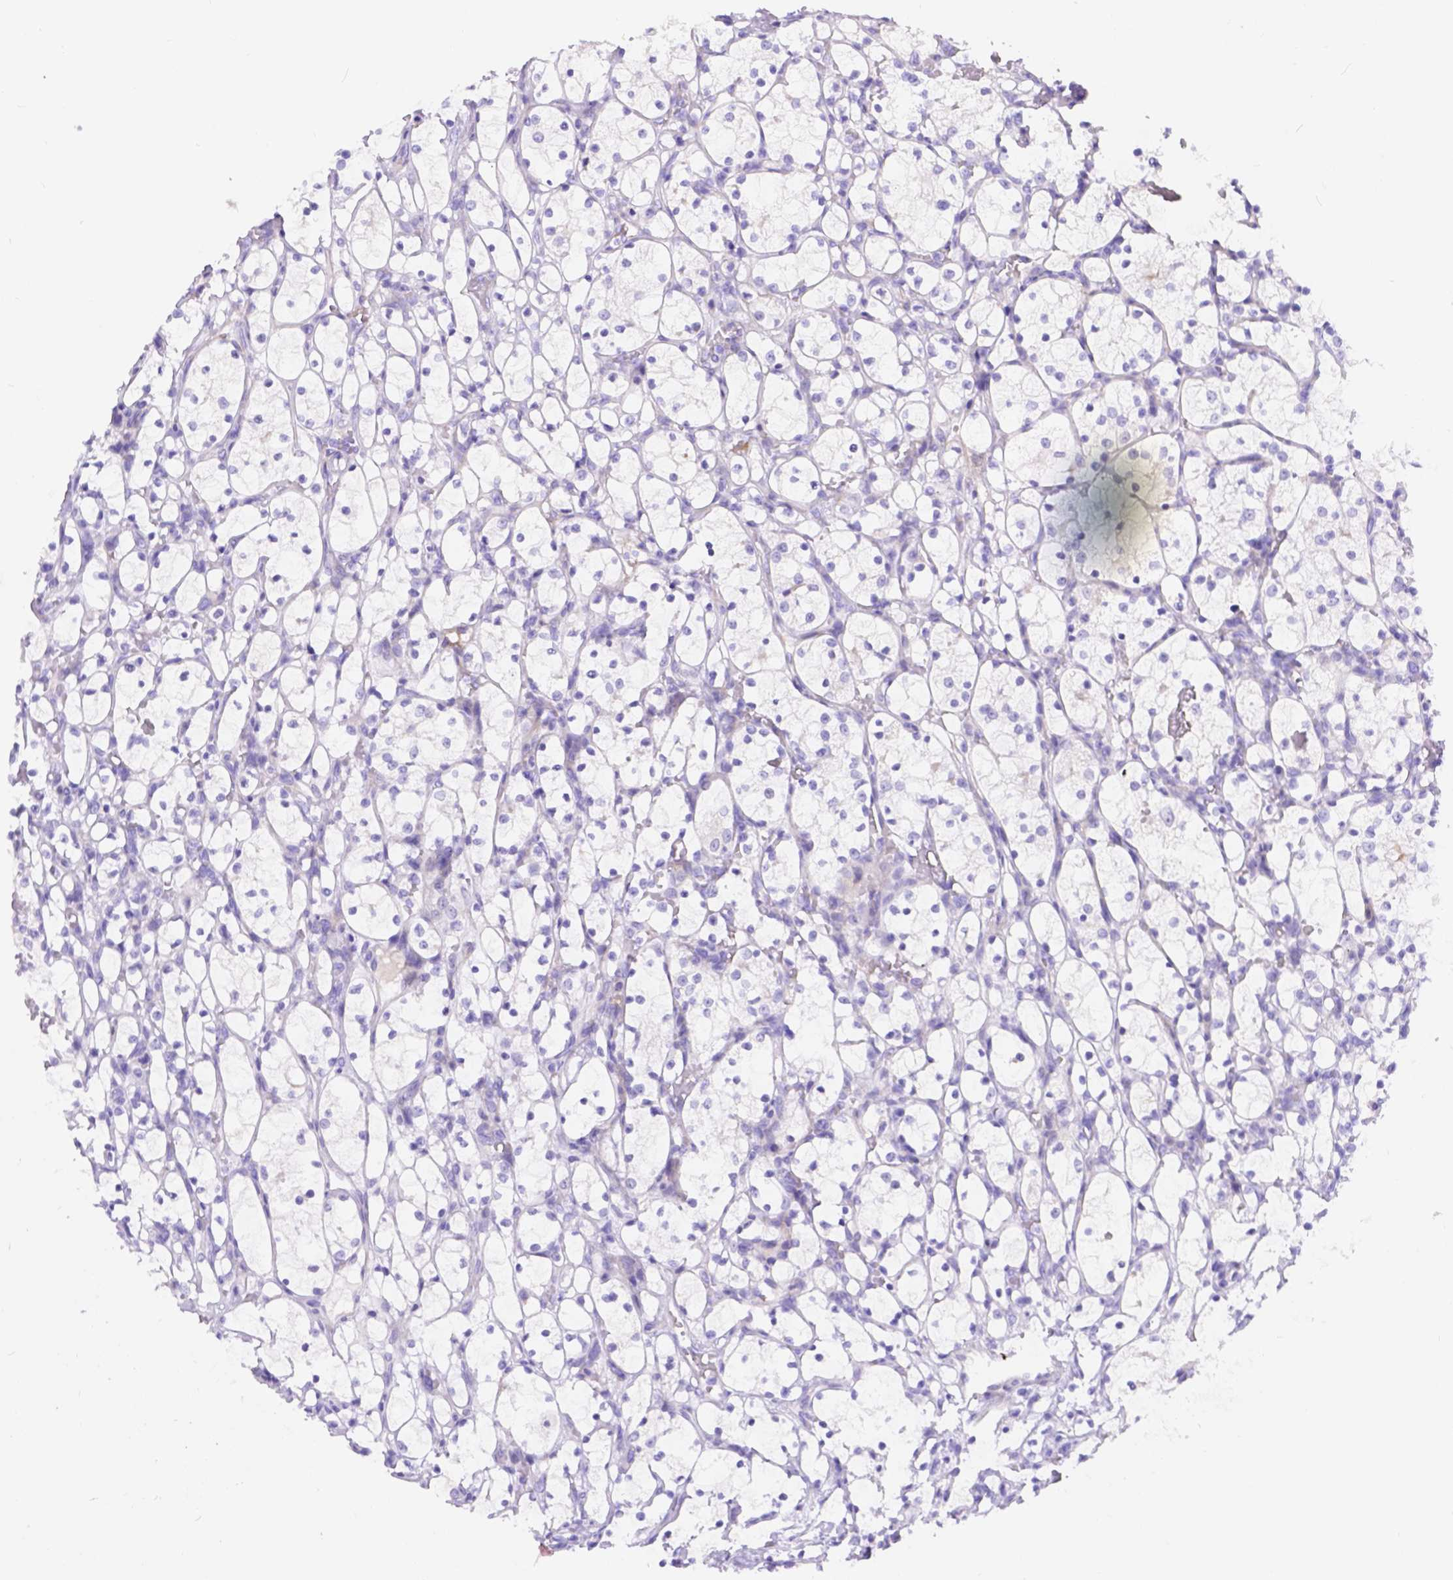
{"staining": {"intensity": "negative", "quantity": "none", "location": "none"}, "tissue": "renal cancer", "cell_type": "Tumor cells", "image_type": "cancer", "snomed": [{"axis": "morphology", "description": "Adenocarcinoma, NOS"}, {"axis": "topography", "description": "Kidney"}], "caption": "This image is of renal cancer stained with immunohistochemistry to label a protein in brown with the nuclei are counter-stained blue. There is no staining in tumor cells. (IHC, brightfield microscopy, high magnification).", "gene": "KLHL10", "patient": {"sex": "female", "age": 69}}